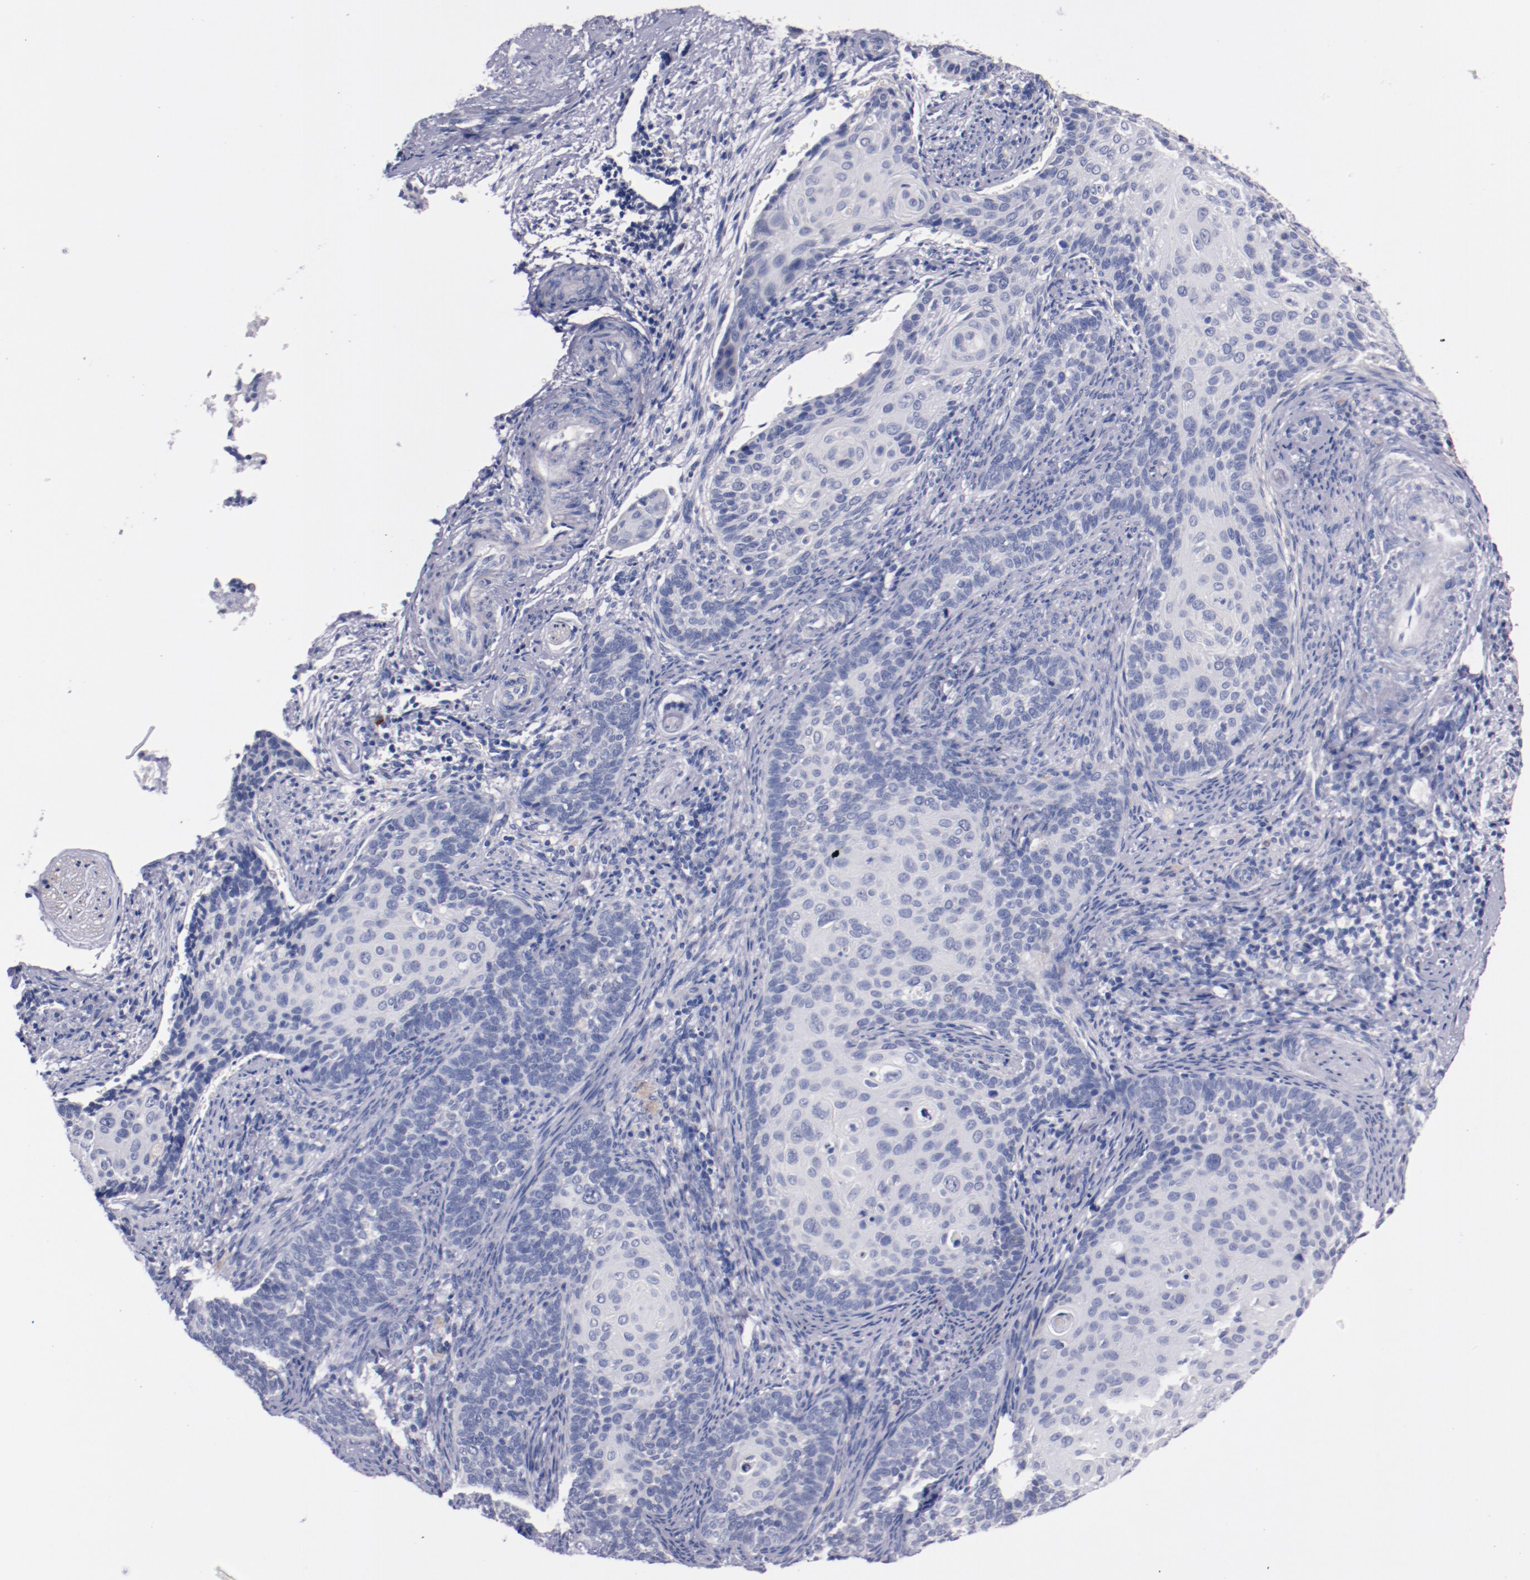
{"staining": {"intensity": "negative", "quantity": "none", "location": "none"}, "tissue": "cervical cancer", "cell_type": "Tumor cells", "image_type": "cancer", "snomed": [{"axis": "morphology", "description": "Squamous cell carcinoma, NOS"}, {"axis": "topography", "description": "Cervix"}], "caption": "Tumor cells are negative for brown protein staining in cervical cancer.", "gene": "CNTNAP2", "patient": {"sex": "female", "age": 33}}